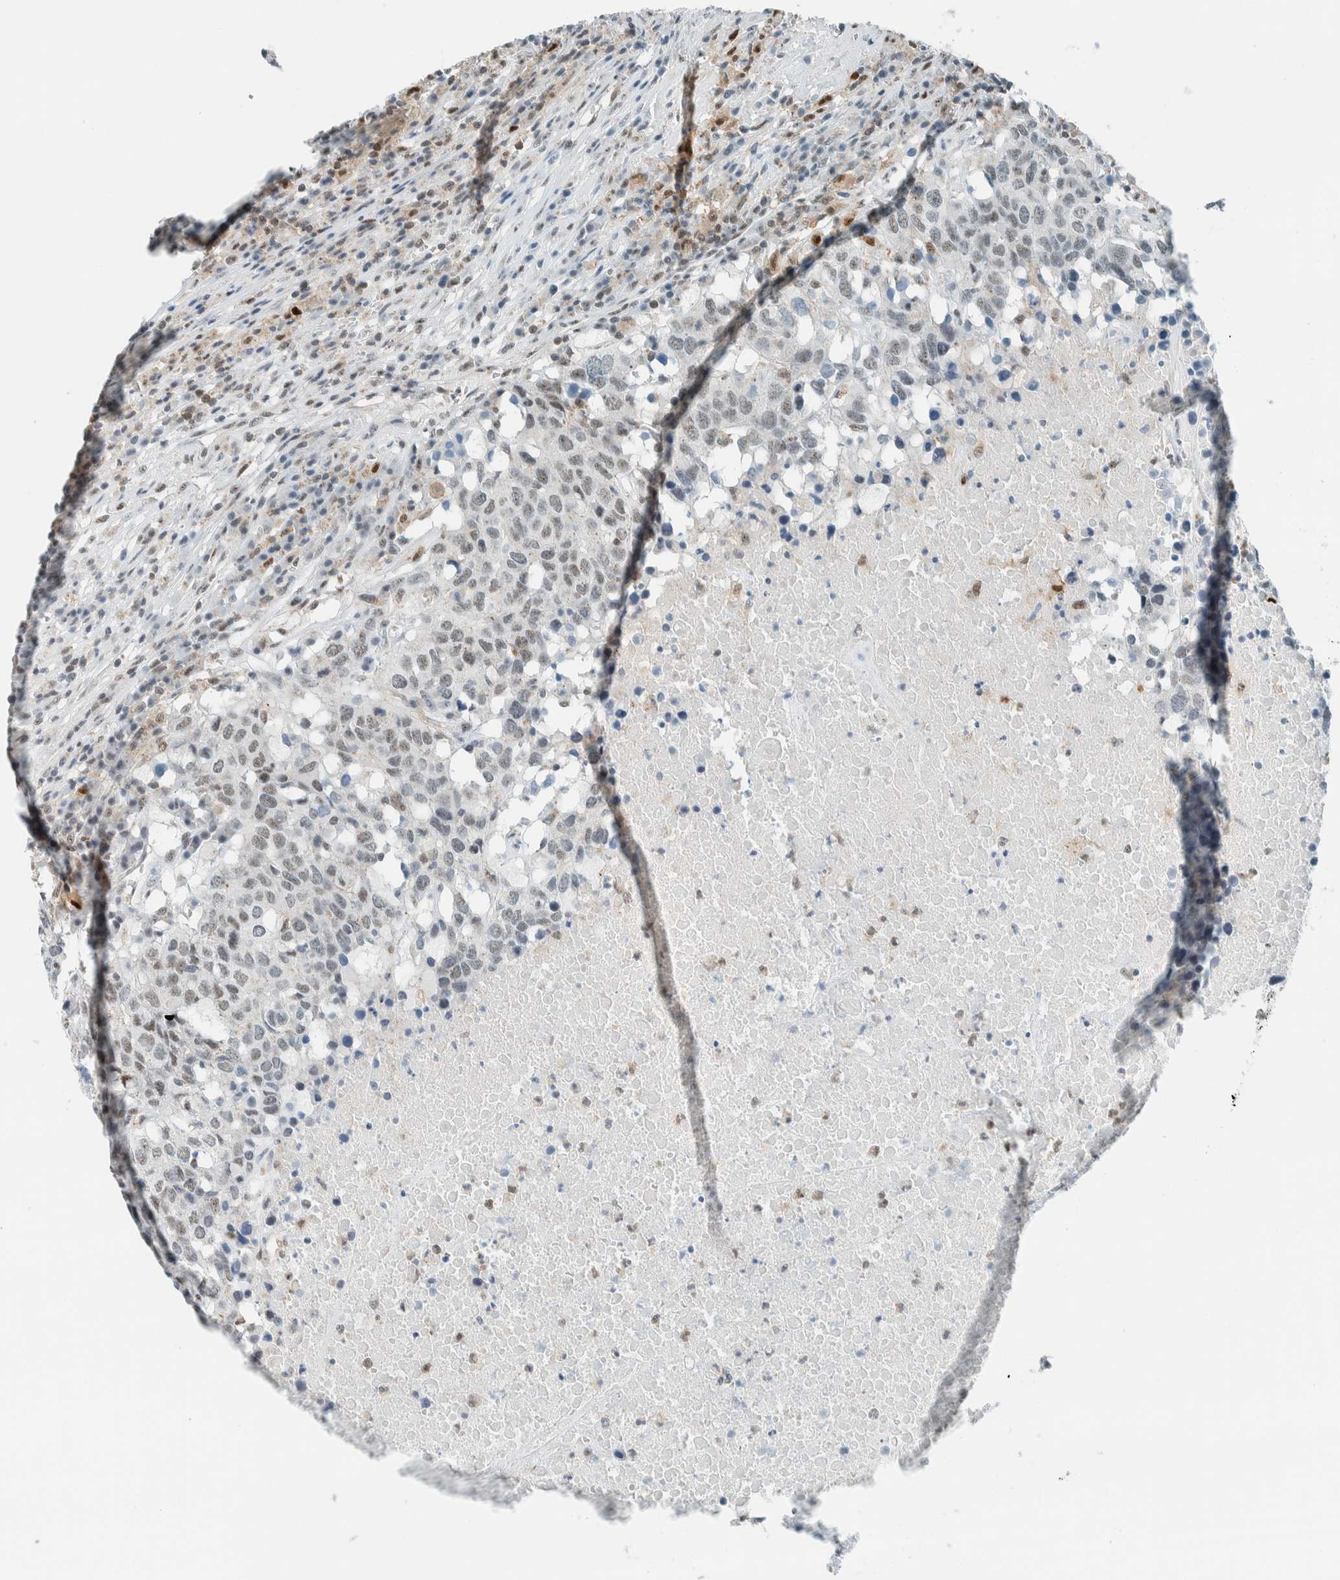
{"staining": {"intensity": "weak", "quantity": "<25%", "location": "nuclear"}, "tissue": "head and neck cancer", "cell_type": "Tumor cells", "image_type": "cancer", "snomed": [{"axis": "morphology", "description": "Squamous cell carcinoma, NOS"}, {"axis": "topography", "description": "Head-Neck"}], "caption": "Tumor cells show no significant expression in head and neck squamous cell carcinoma.", "gene": "CYSRT1", "patient": {"sex": "male", "age": 66}}